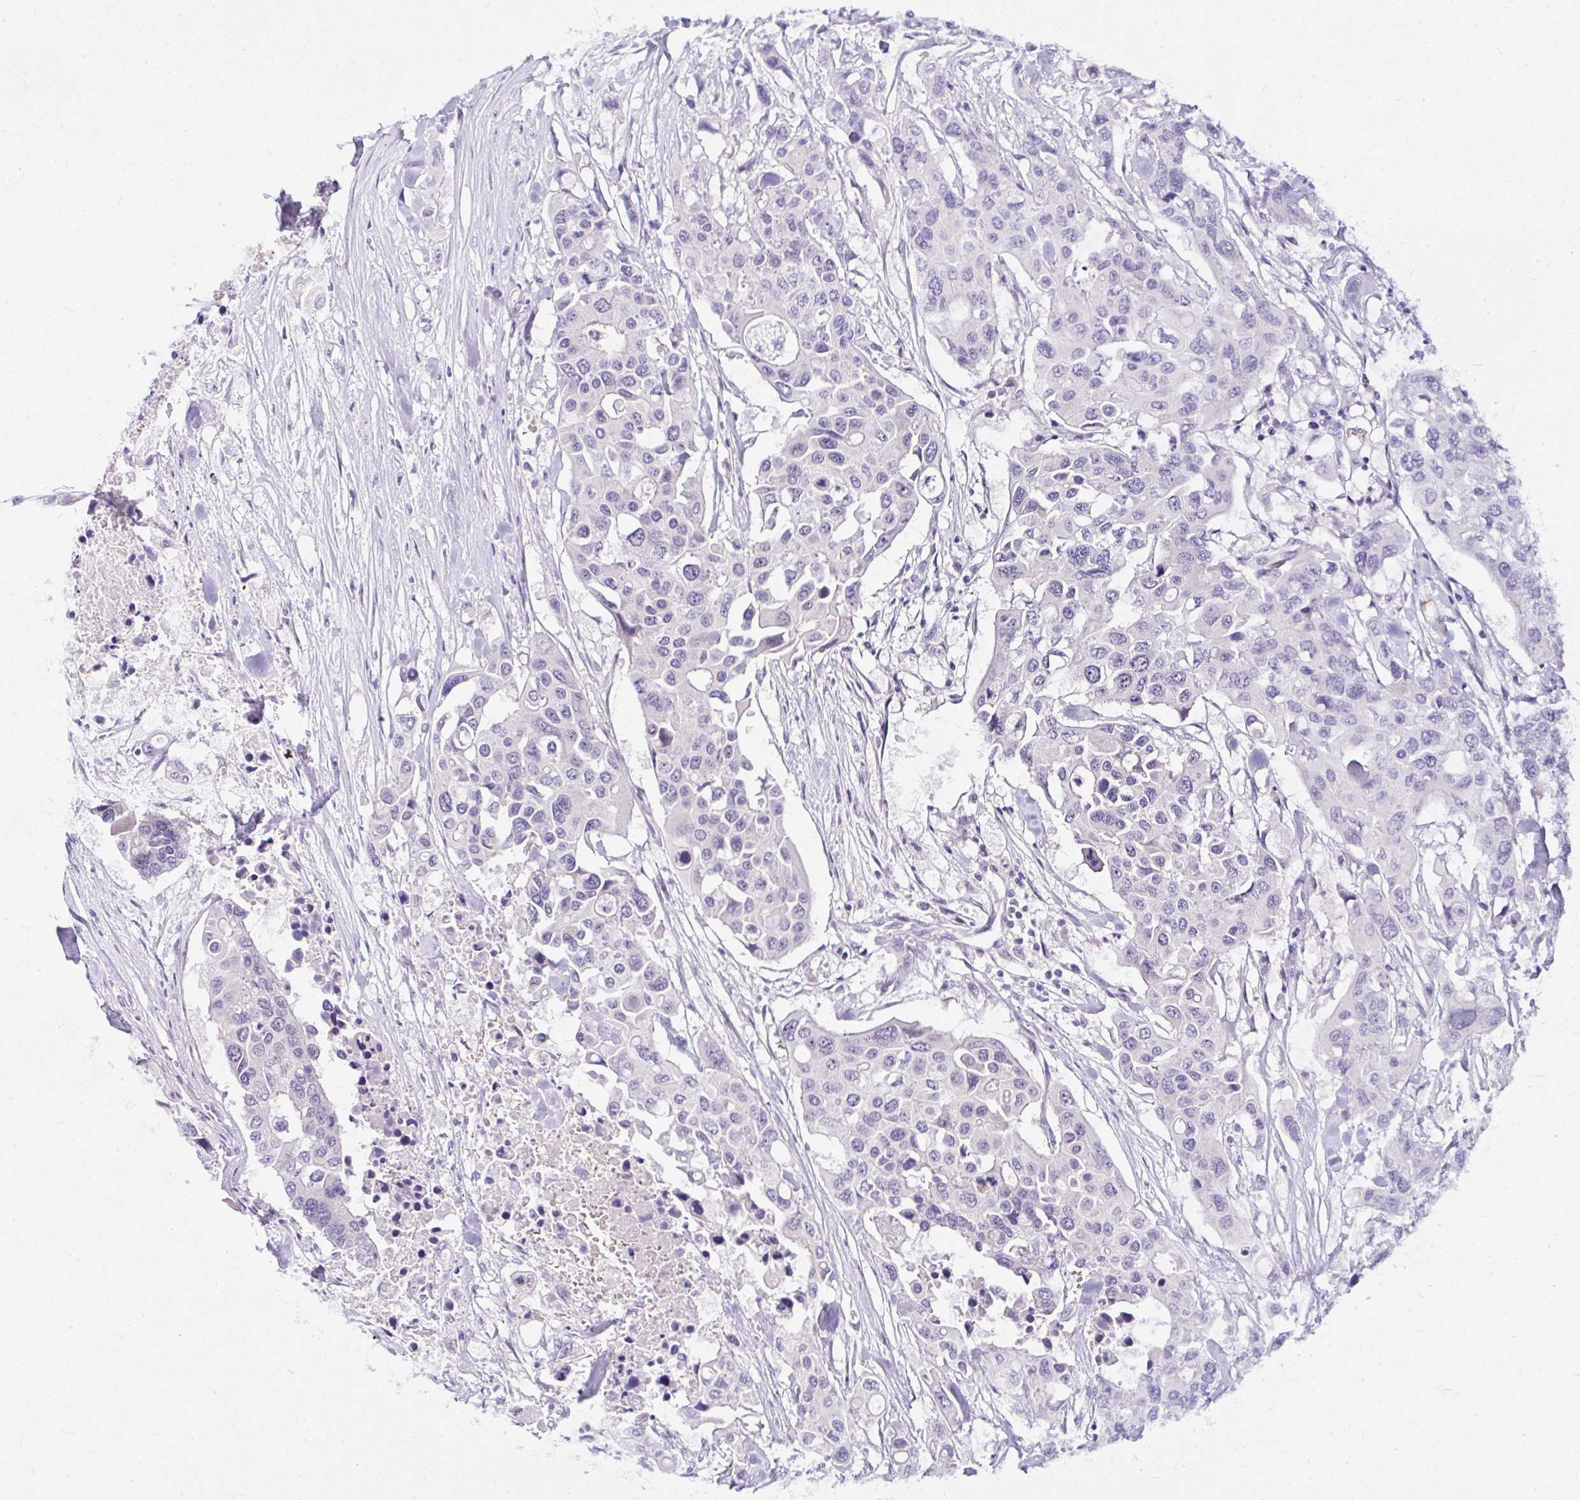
{"staining": {"intensity": "negative", "quantity": "none", "location": "none"}, "tissue": "colorectal cancer", "cell_type": "Tumor cells", "image_type": "cancer", "snomed": [{"axis": "morphology", "description": "Adenocarcinoma, NOS"}, {"axis": "topography", "description": "Colon"}], "caption": "Tumor cells show no significant protein expression in colorectal cancer (adenocarcinoma).", "gene": "DEPDC5", "patient": {"sex": "male", "age": 77}}